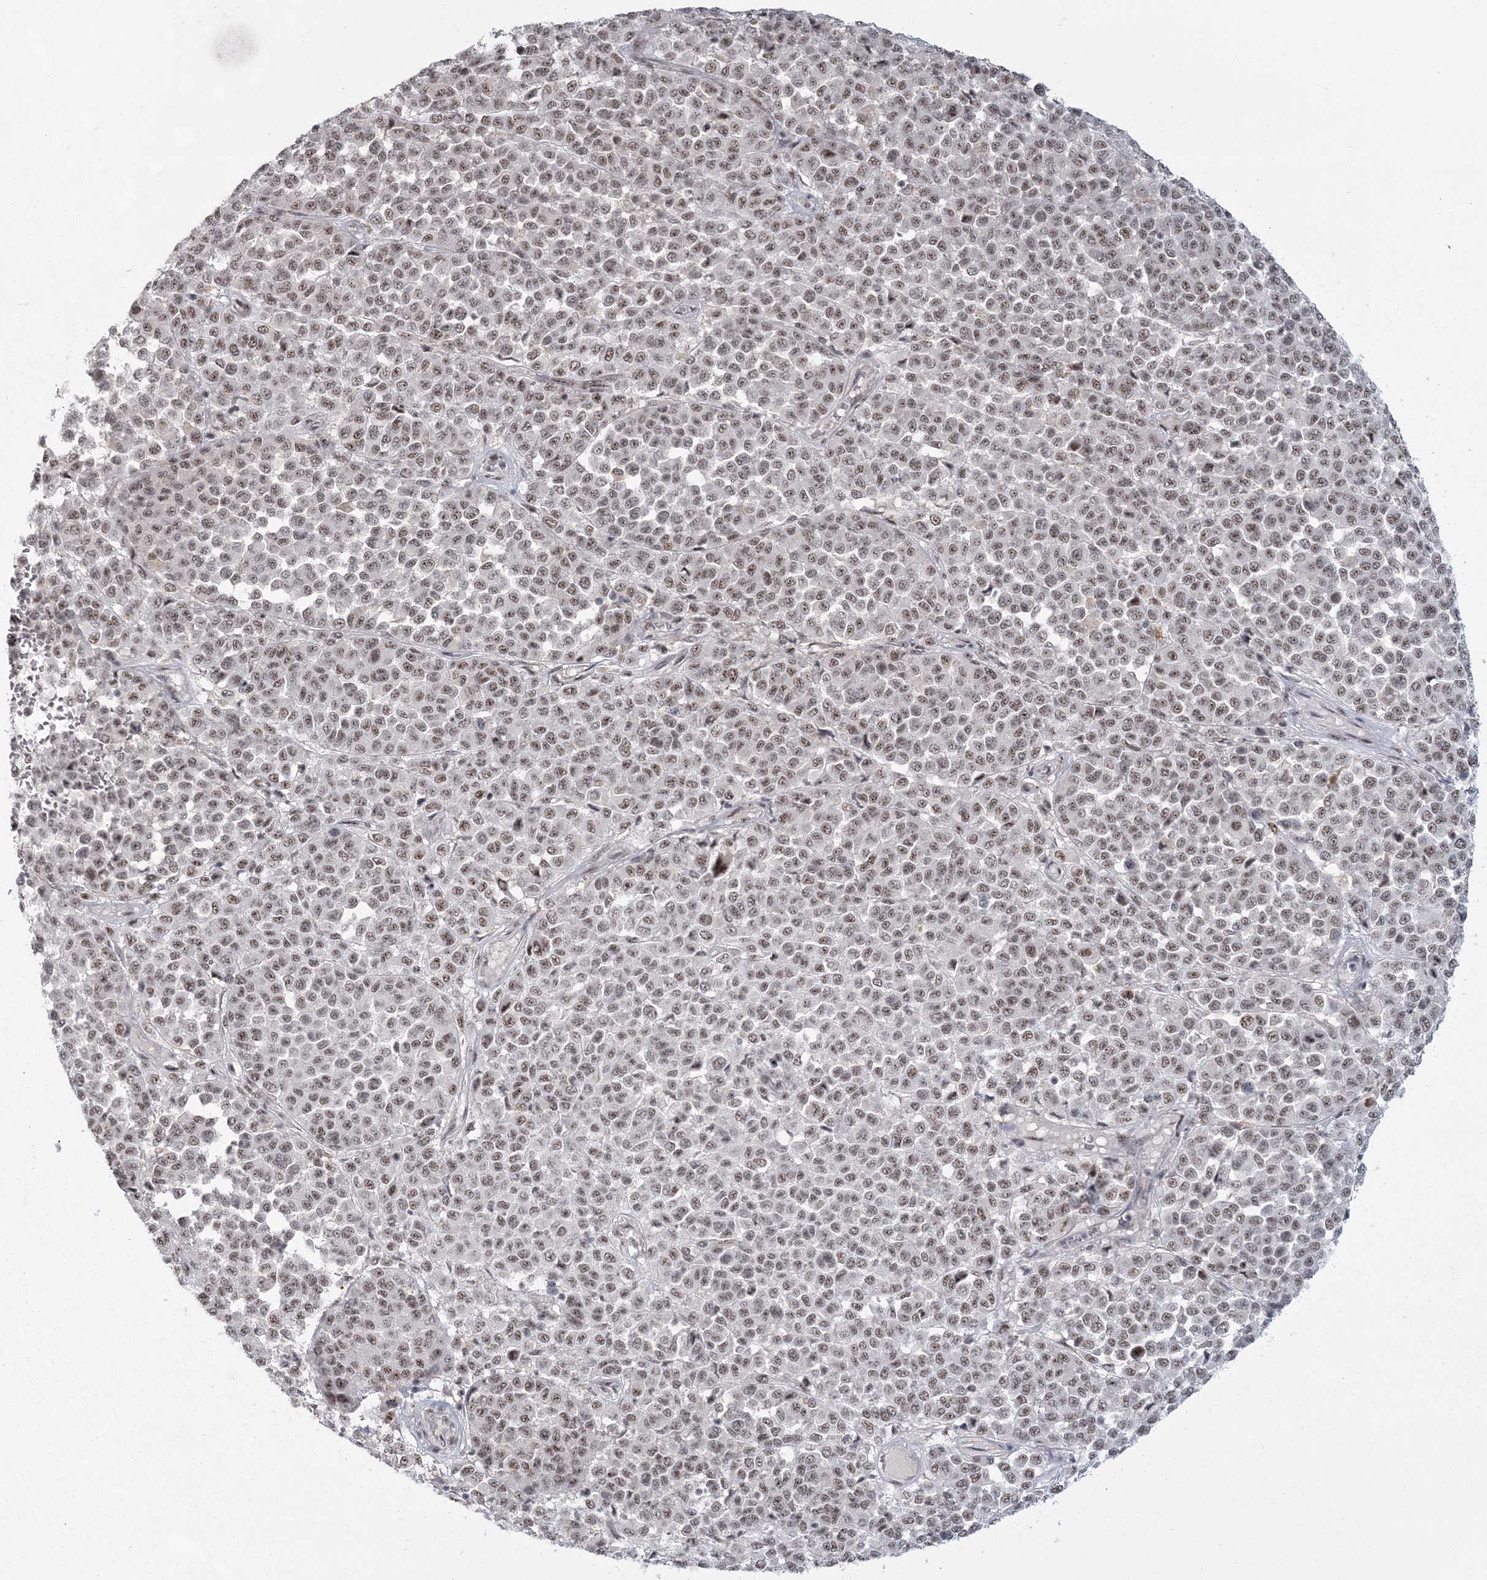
{"staining": {"intensity": "moderate", "quantity": ">75%", "location": "nuclear"}, "tissue": "melanoma", "cell_type": "Tumor cells", "image_type": "cancer", "snomed": [{"axis": "morphology", "description": "Malignant melanoma, Metastatic site"}, {"axis": "topography", "description": "Pancreas"}], "caption": "This is an image of immunohistochemistry (IHC) staining of malignant melanoma (metastatic site), which shows moderate positivity in the nuclear of tumor cells.", "gene": "KDM6B", "patient": {"sex": "female", "age": 30}}